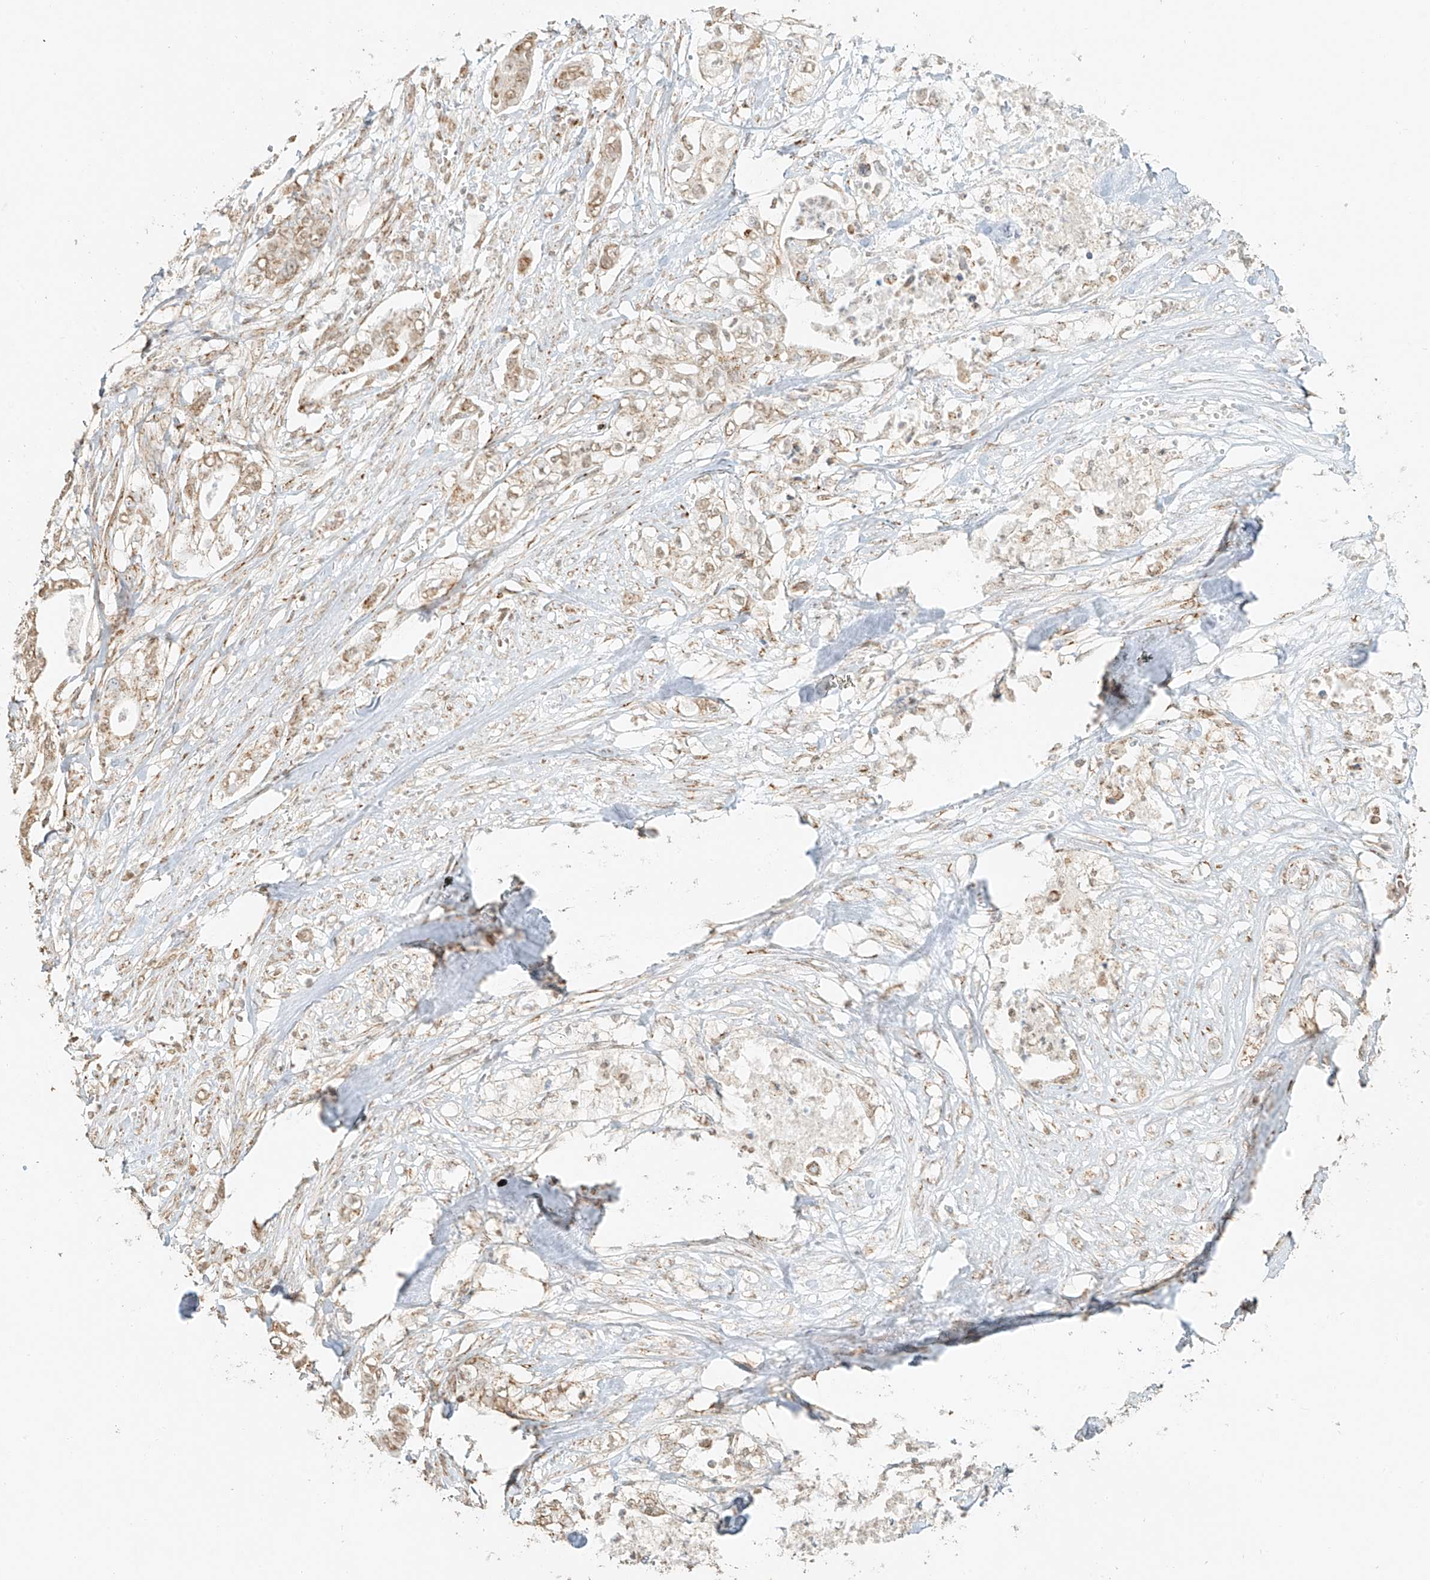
{"staining": {"intensity": "weak", "quantity": "25%-75%", "location": "nuclear"}, "tissue": "pancreatic cancer", "cell_type": "Tumor cells", "image_type": "cancer", "snomed": [{"axis": "morphology", "description": "Adenocarcinoma, NOS"}, {"axis": "topography", "description": "Pancreas"}], "caption": "The image shows staining of pancreatic cancer, revealing weak nuclear protein positivity (brown color) within tumor cells.", "gene": "MIPEP", "patient": {"sex": "female", "age": 78}}